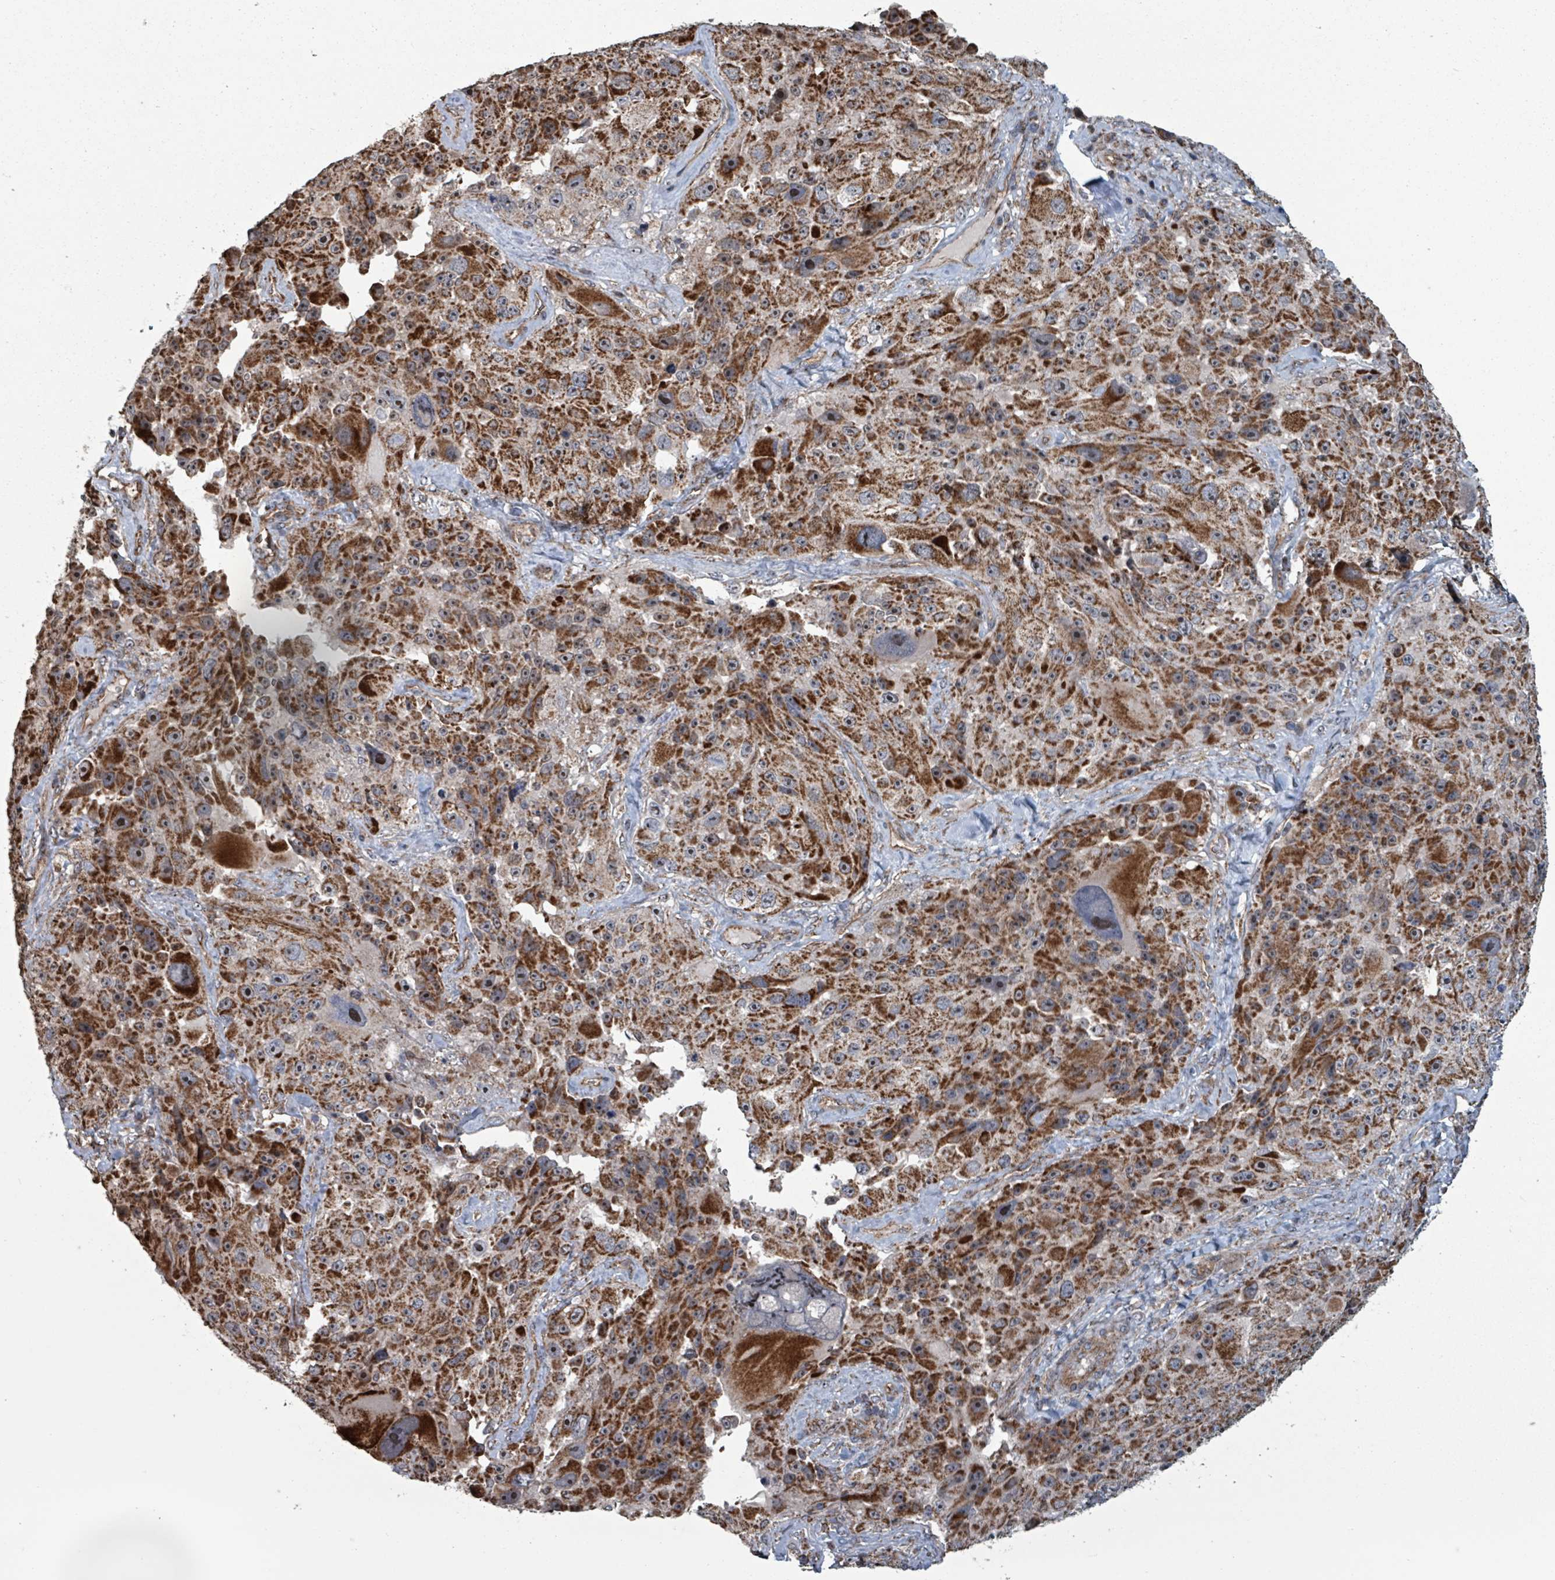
{"staining": {"intensity": "strong", "quantity": ">75%", "location": "cytoplasmic/membranous"}, "tissue": "melanoma", "cell_type": "Tumor cells", "image_type": "cancer", "snomed": [{"axis": "morphology", "description": "Malignant melanoma, Metastatic site"}, {"axis": "topography", "description": "Lymph node"}], "caption": "Immunohistochemical staining of human melanoma reveals strong cytoplasmic/membranous protein staining in approximately >75% of tumor cells. (brown staining indicates protein expression, while blue staining denotes nuclei).", "gene": "MRPL4", "patient": {"sex": "male", "age": 62}}